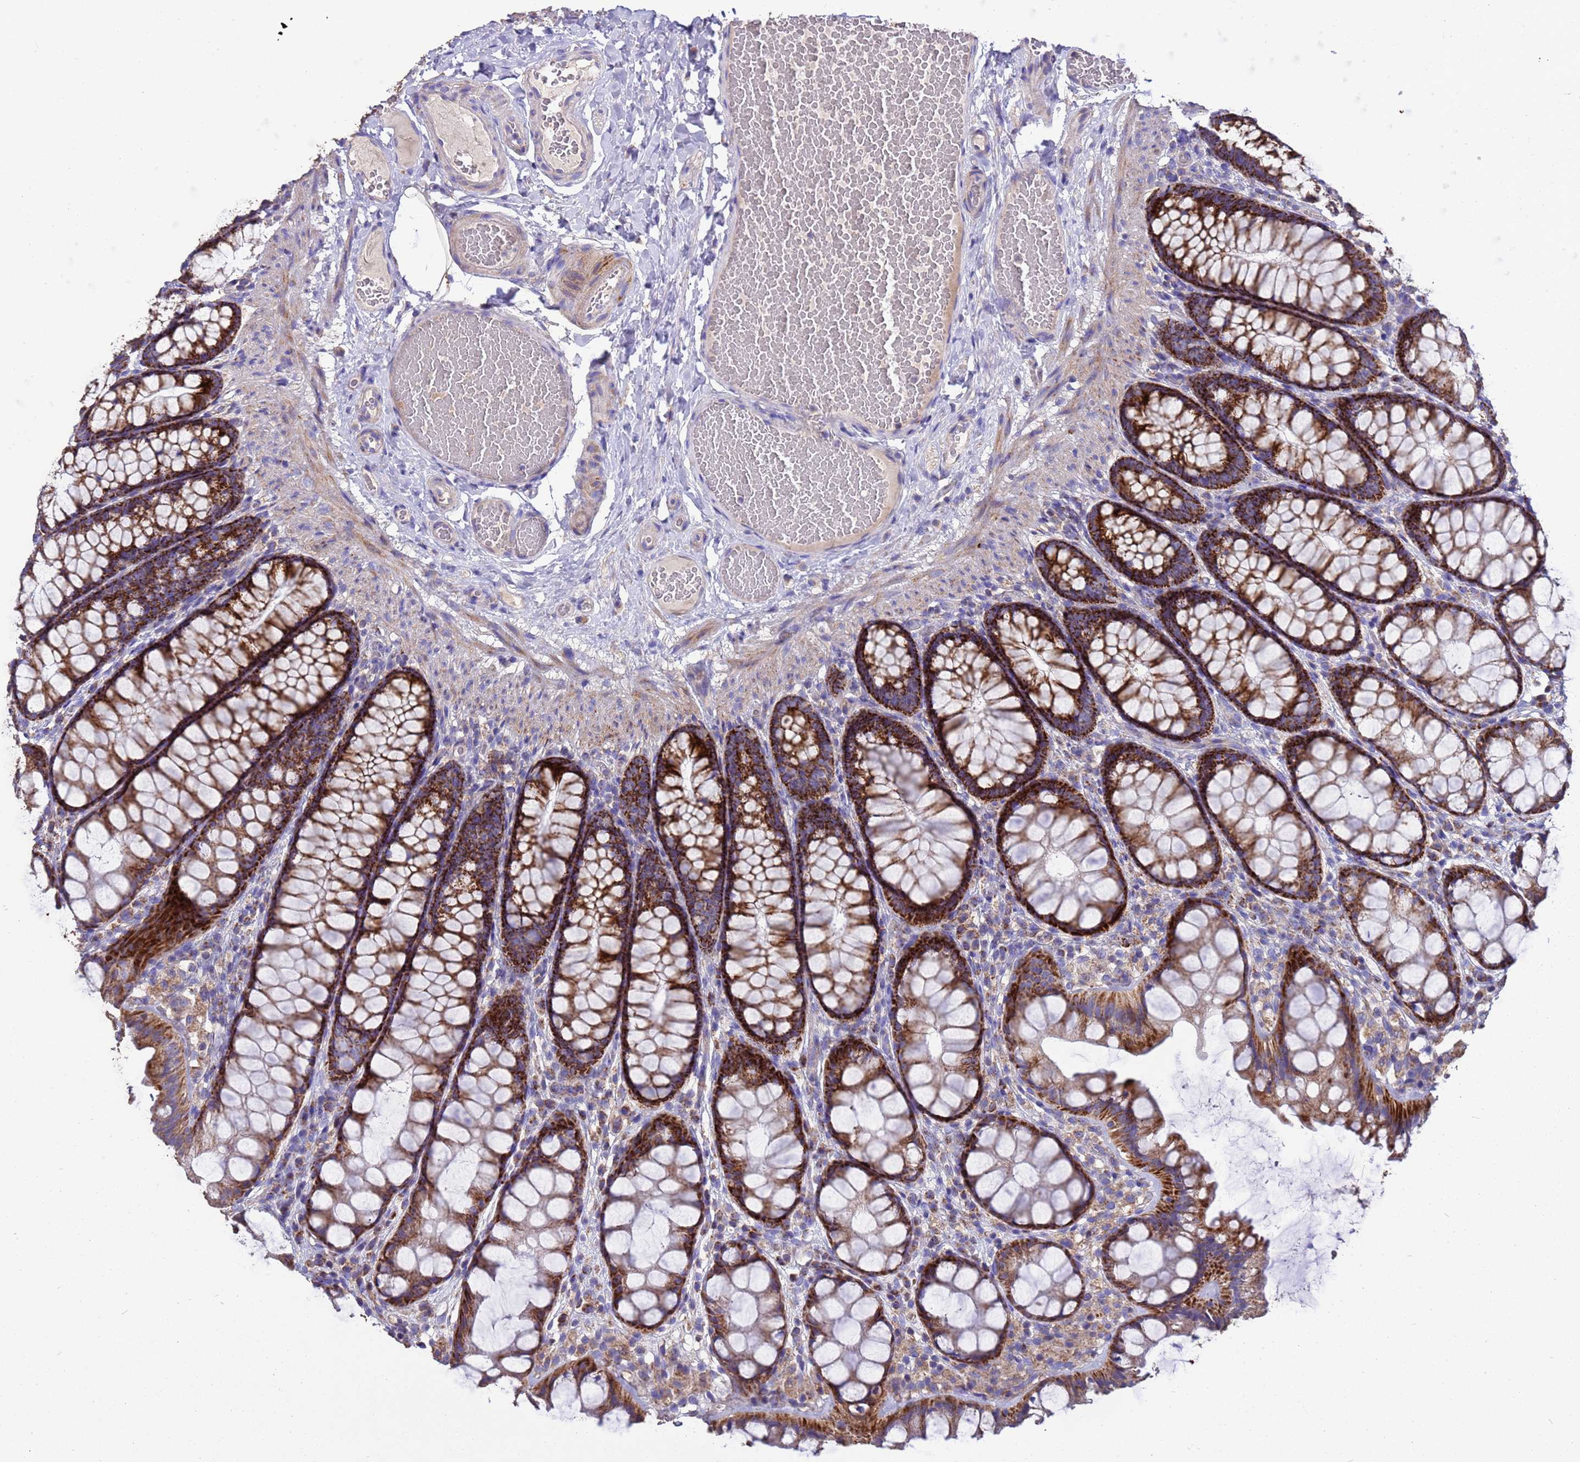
{"staining": {"intensity": "weak", "quantity": "<25%", "location": "cytoplasmic/membranous"}, "tissue": "colon", "cell_type": "Endothelial cells", "image_type": "normal", "snomed": [{"axis": "morphology", "description": "Normal tissue, NOS"}, {"axis": "topography", "description": "Colon"}], "caption": "This histopathology image is of benign colon stained with IHC to label a protein in brown with the nuclei are counter-stained blue. There is no staining in endothelial cells.", "gene": "ZNFX1", "patient": {"sex": "male", "age": 47}}